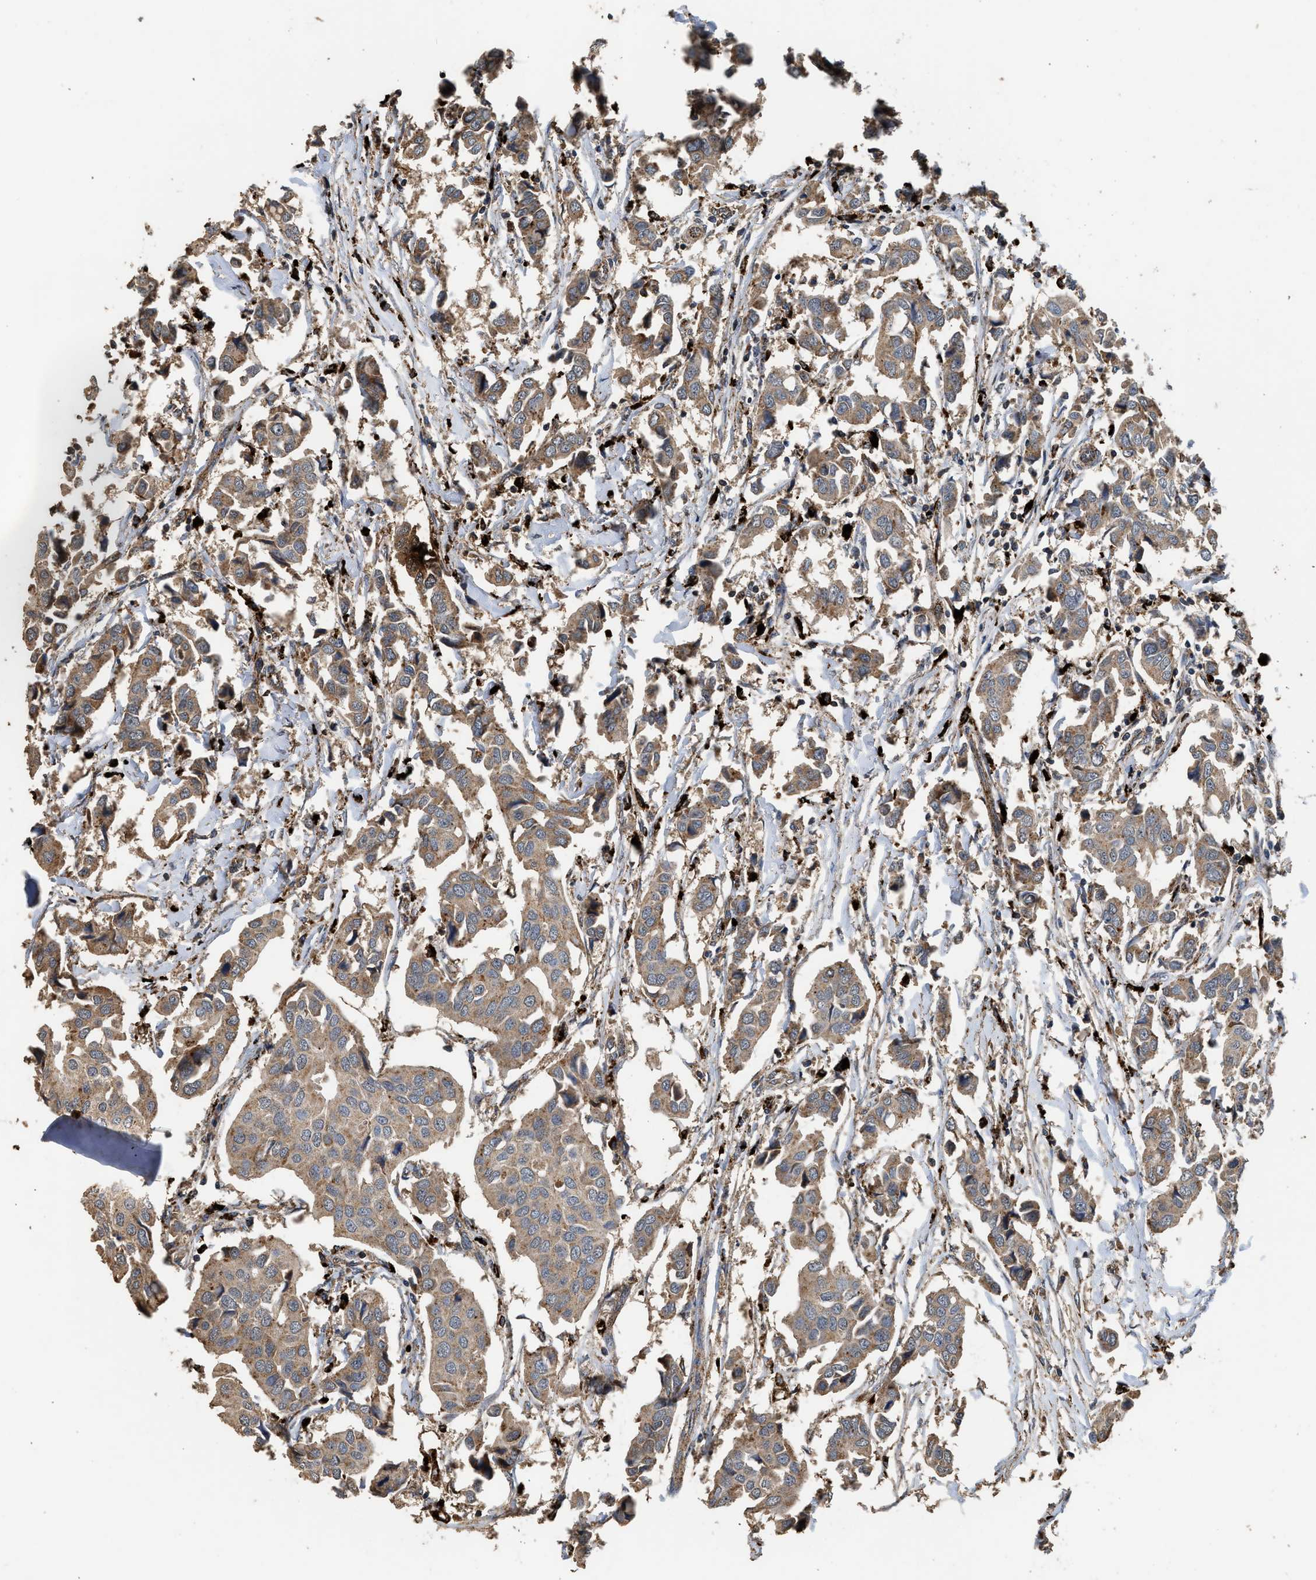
{"staining": {"intensity": "moderate", "quantity": ">75%", "location": "cytoplasmic/membranous"}, "tissue": "breast cancer", "cell_type": "Tumor cells", "image_type": "cancer", "snomed": [{"axis": "morphology", "description": "Duct carcinoma"}, {"axis": "topography", "description": "Breast"}], "caption": "High-power microscopy captured an IHC histopathology image of breast cancer (intraductal carcinoma), revealing moderate cytoplasmic/membranous staining in approximately >75% of tumor cells. (brown staining indicates protein expression, while blue staining denotes nuclei).", "gene": "CTSV", "patient": {"sex": "female", "age": 80}}